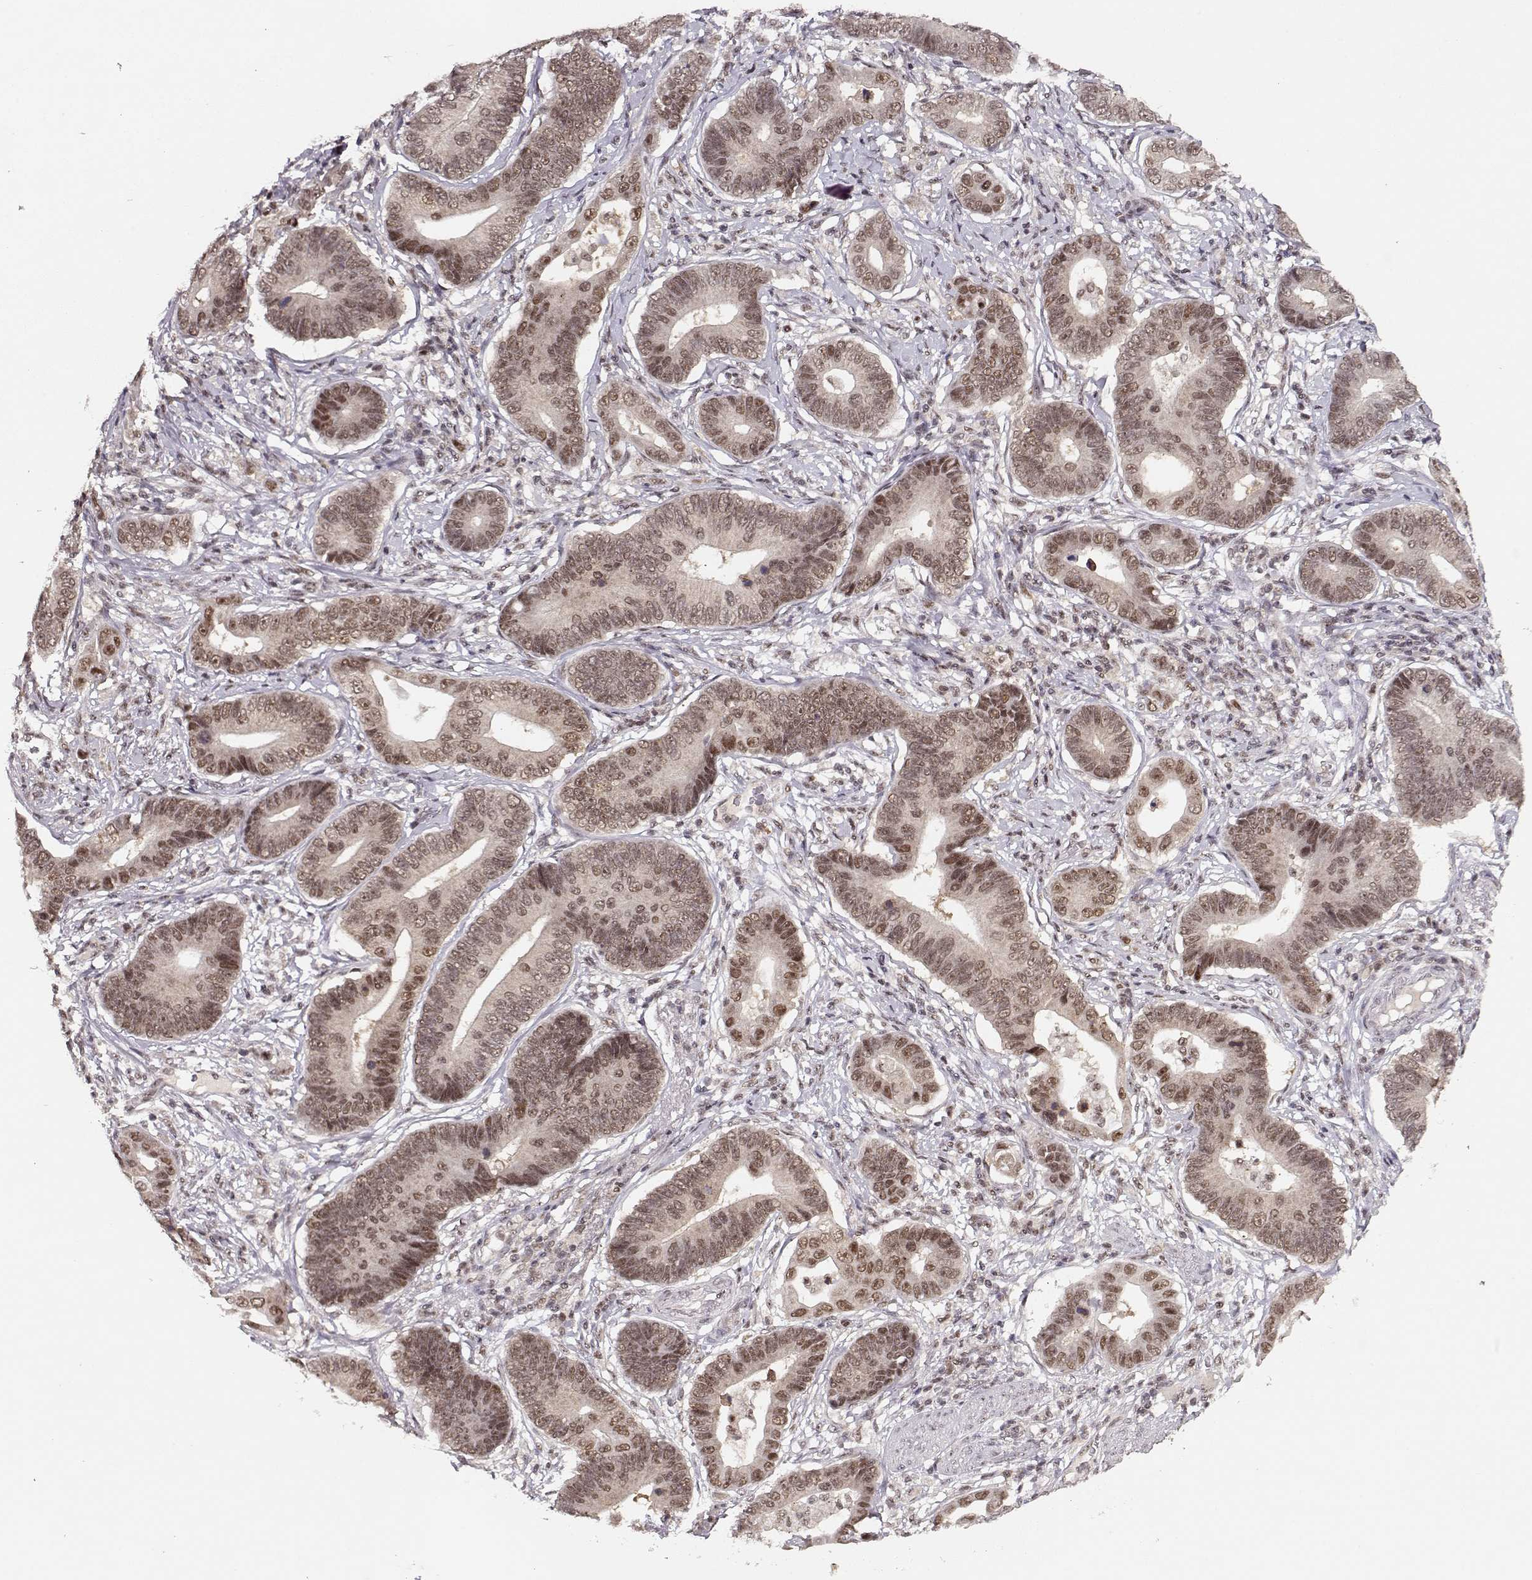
{"staining": {"intensity": "moderate", "quantity": "25%-75%", "location": "cytoplasmic/membranous,nuclear"}, "tissue": "stomach cancer", "cell_type": "Tumor cells", "image_type": "cancer", "snomed": [{"axis": "morphology", "description": "Adenocarcinoma, NOS"}, {"axis": "topography", "description": "Stomach"}], "caption": "IHC of human stomach cancer (adenocarcinoma) displays medium levels of moderate cytoplasmic/membranous and nuclear expression in about 25%-75% of tumor cells.", "gene": "CSNK2A1", "patient": {"sex": "male", "age": 84}}